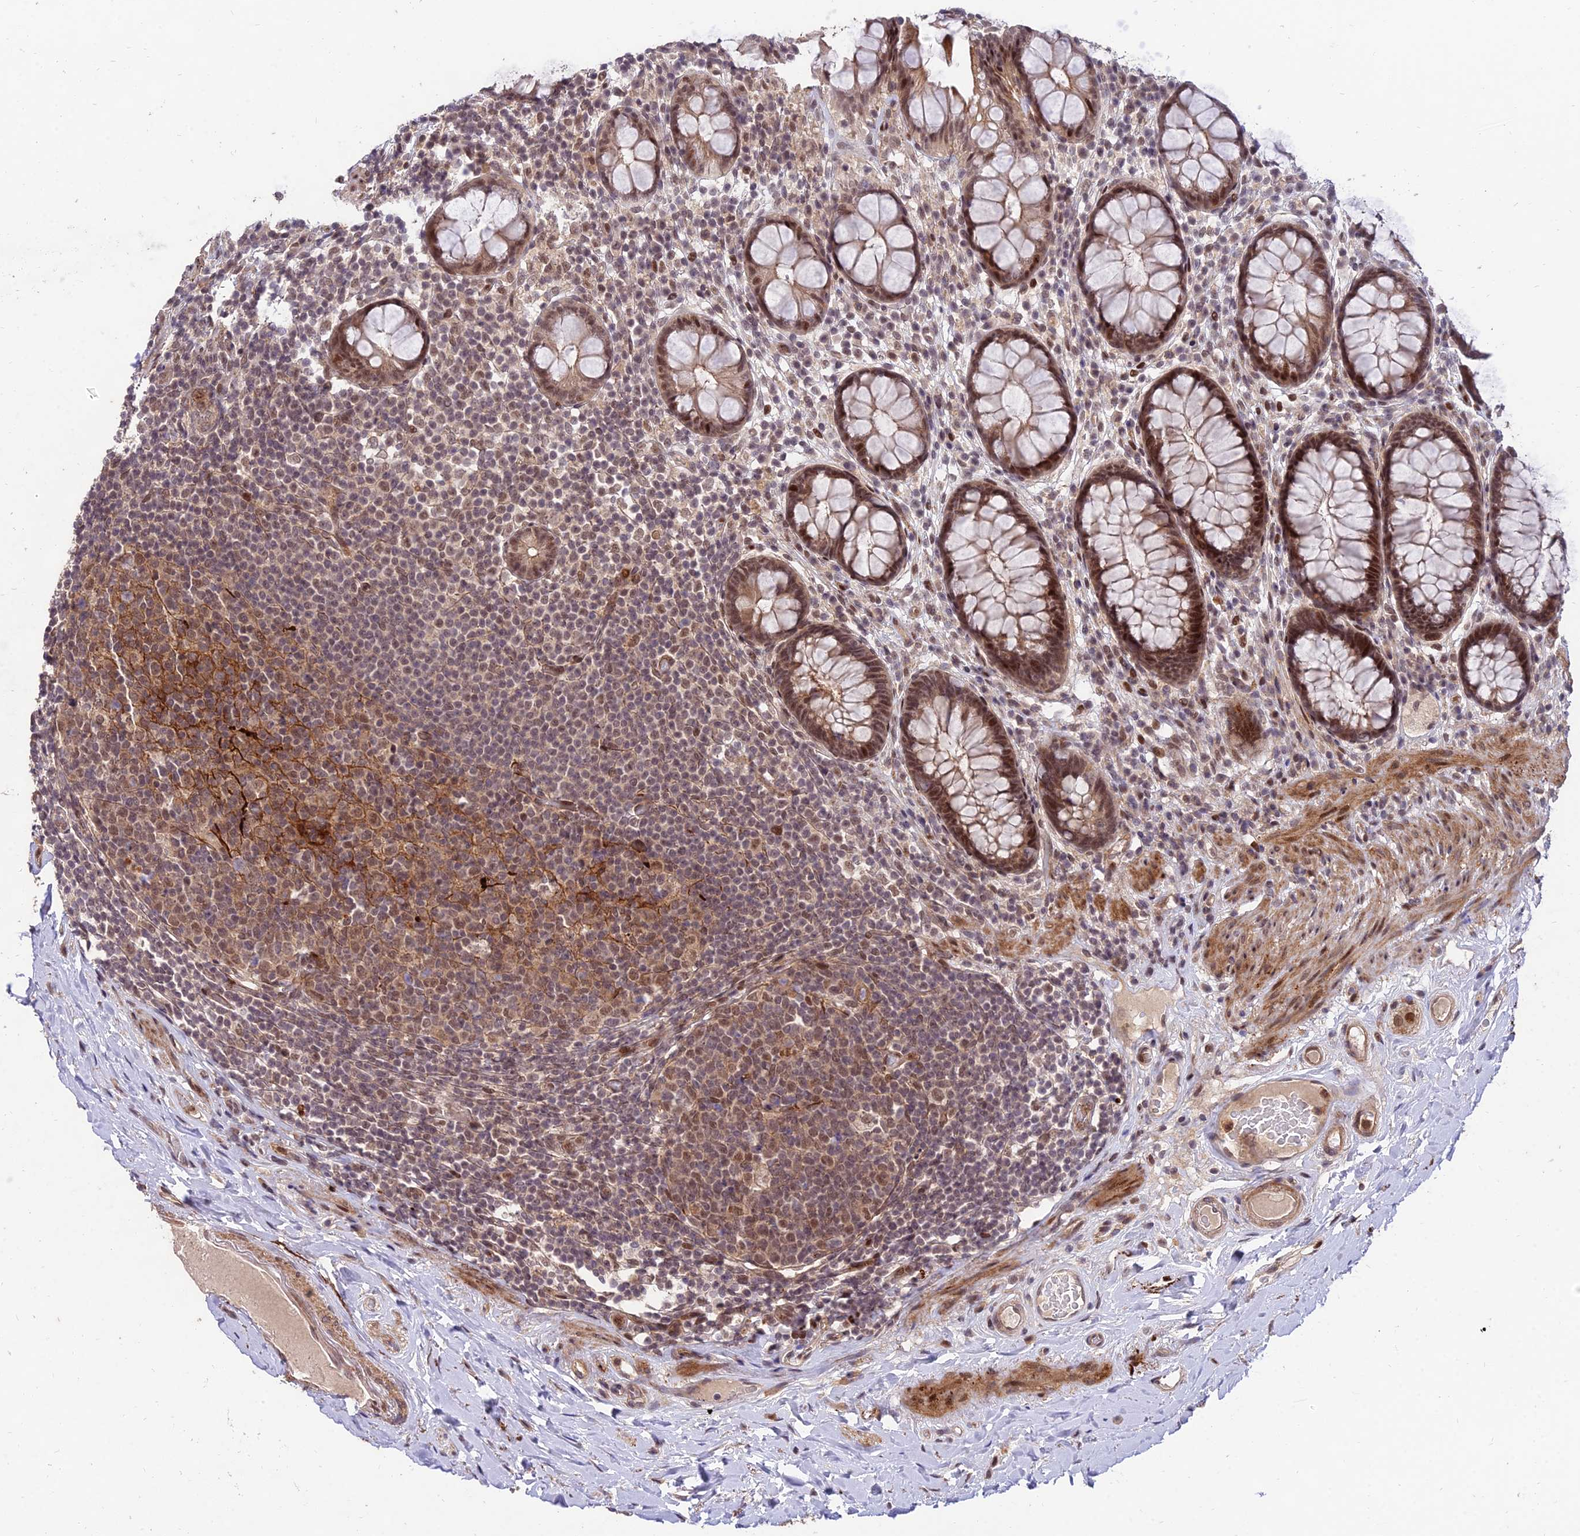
{"staining": {"intensity": "moderate", "quantity": ">75%", "location": "cytoplasmic/membranous,nuclear"}, "tissue": "rectum", "cell_type": "Glandular cells", "image_type": "normal", "snomed": [{"axis": "morphology", "description": "Normal tissue, NOS"}, {"axis": "topography", "description": "Rectum"}], "caption": "Human rectum stained with a brown dye displays moderate cytoplasmic/membranous,nuclear positive staining in about >75% of glandular cells.", "gene": "ZNF85", "patient": {"sex": "male", "age": 83}}